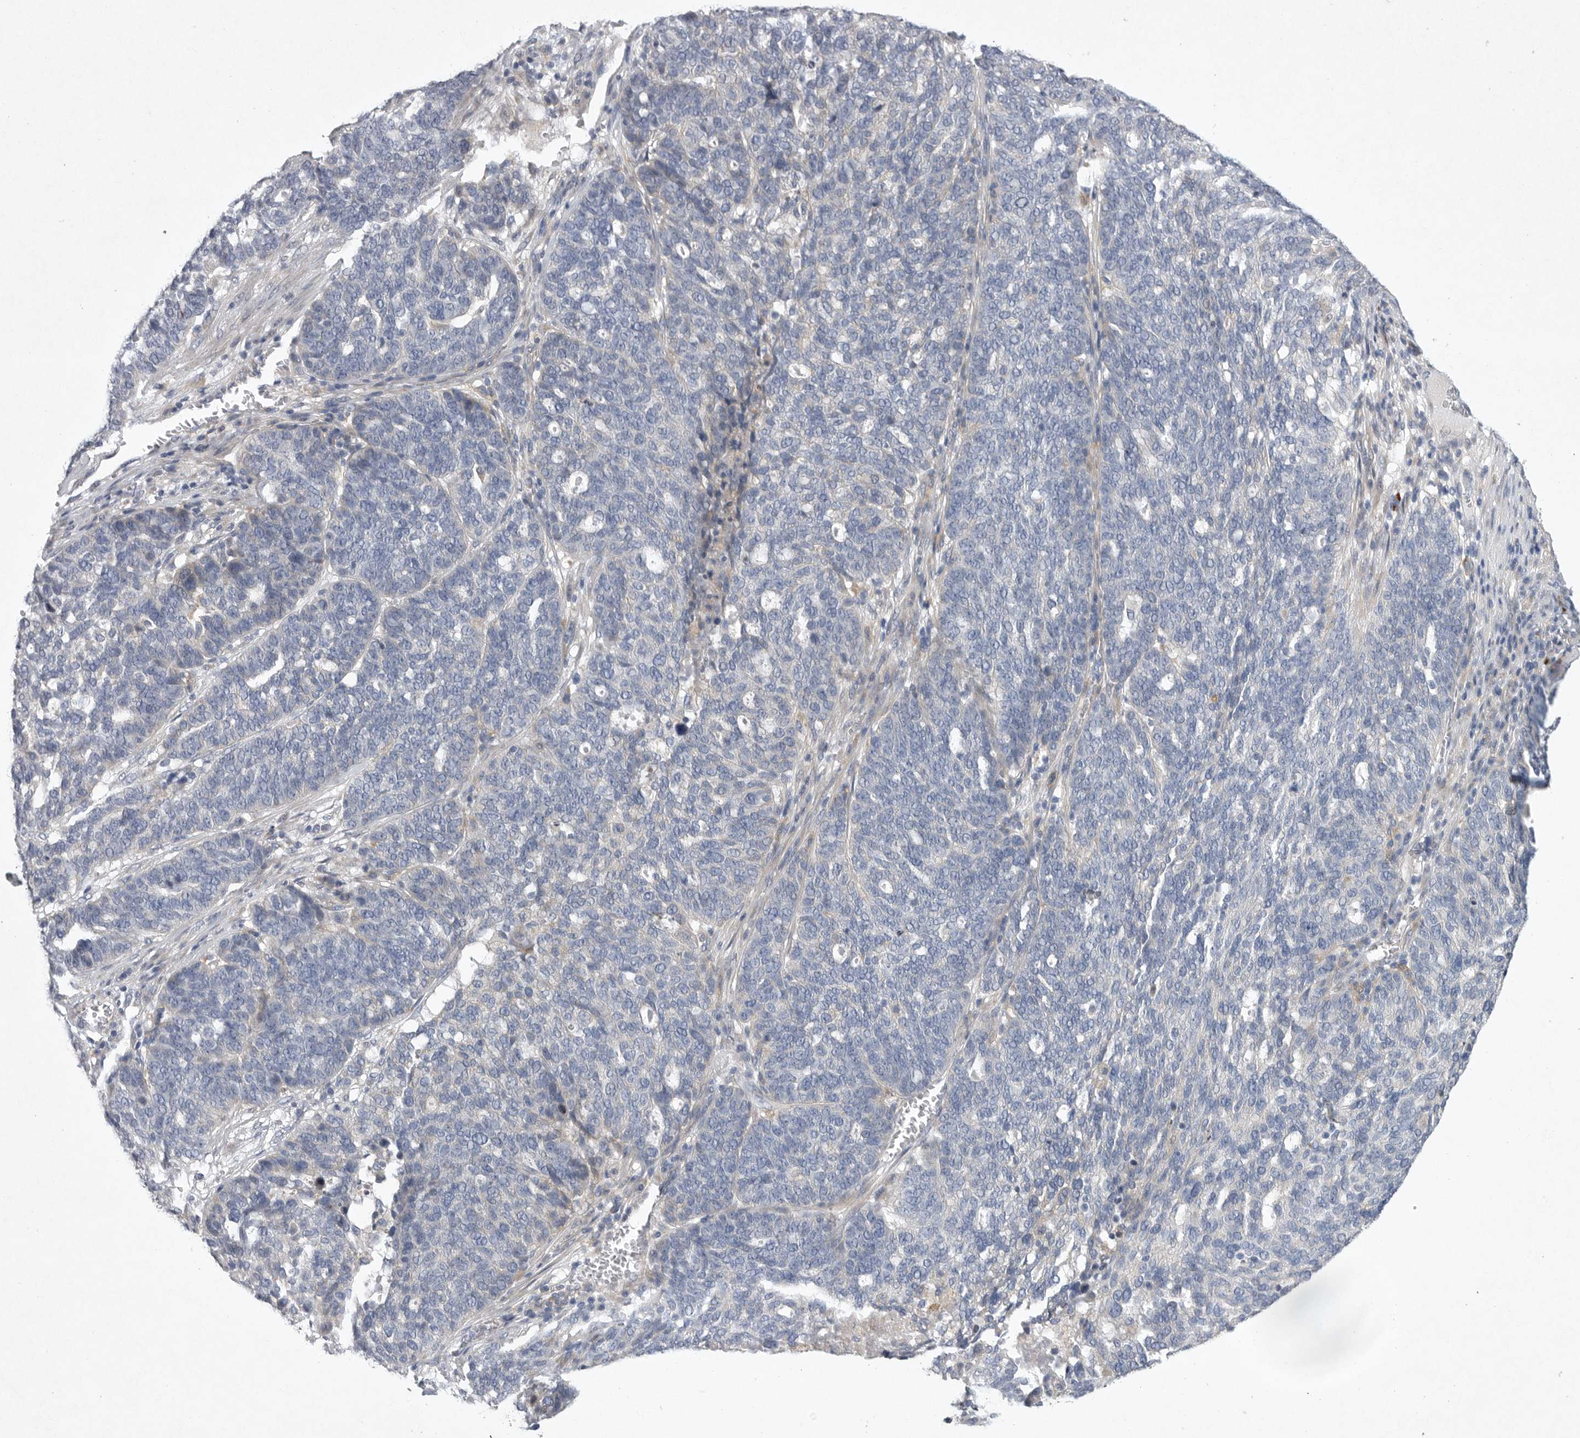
{"staining": {"intensity": "negative", "quantity": "none", "location": "none"}, "tissue": "ovarian cancer", "cell_type": "Tumor cells", "image_type": "cancer", "snomed": [{"axis": "morphology", "description": "Cystadenocarcinoma, serous, NOS"}, {"axis": "topography", "description": "Ovary"}], "caption": "Tumor cells show no significant positivity in ovarian cancer (serous cystadenocarcinoma).", "gene": "EDEM3", "patient": {"sex": "female", "age": 59}}